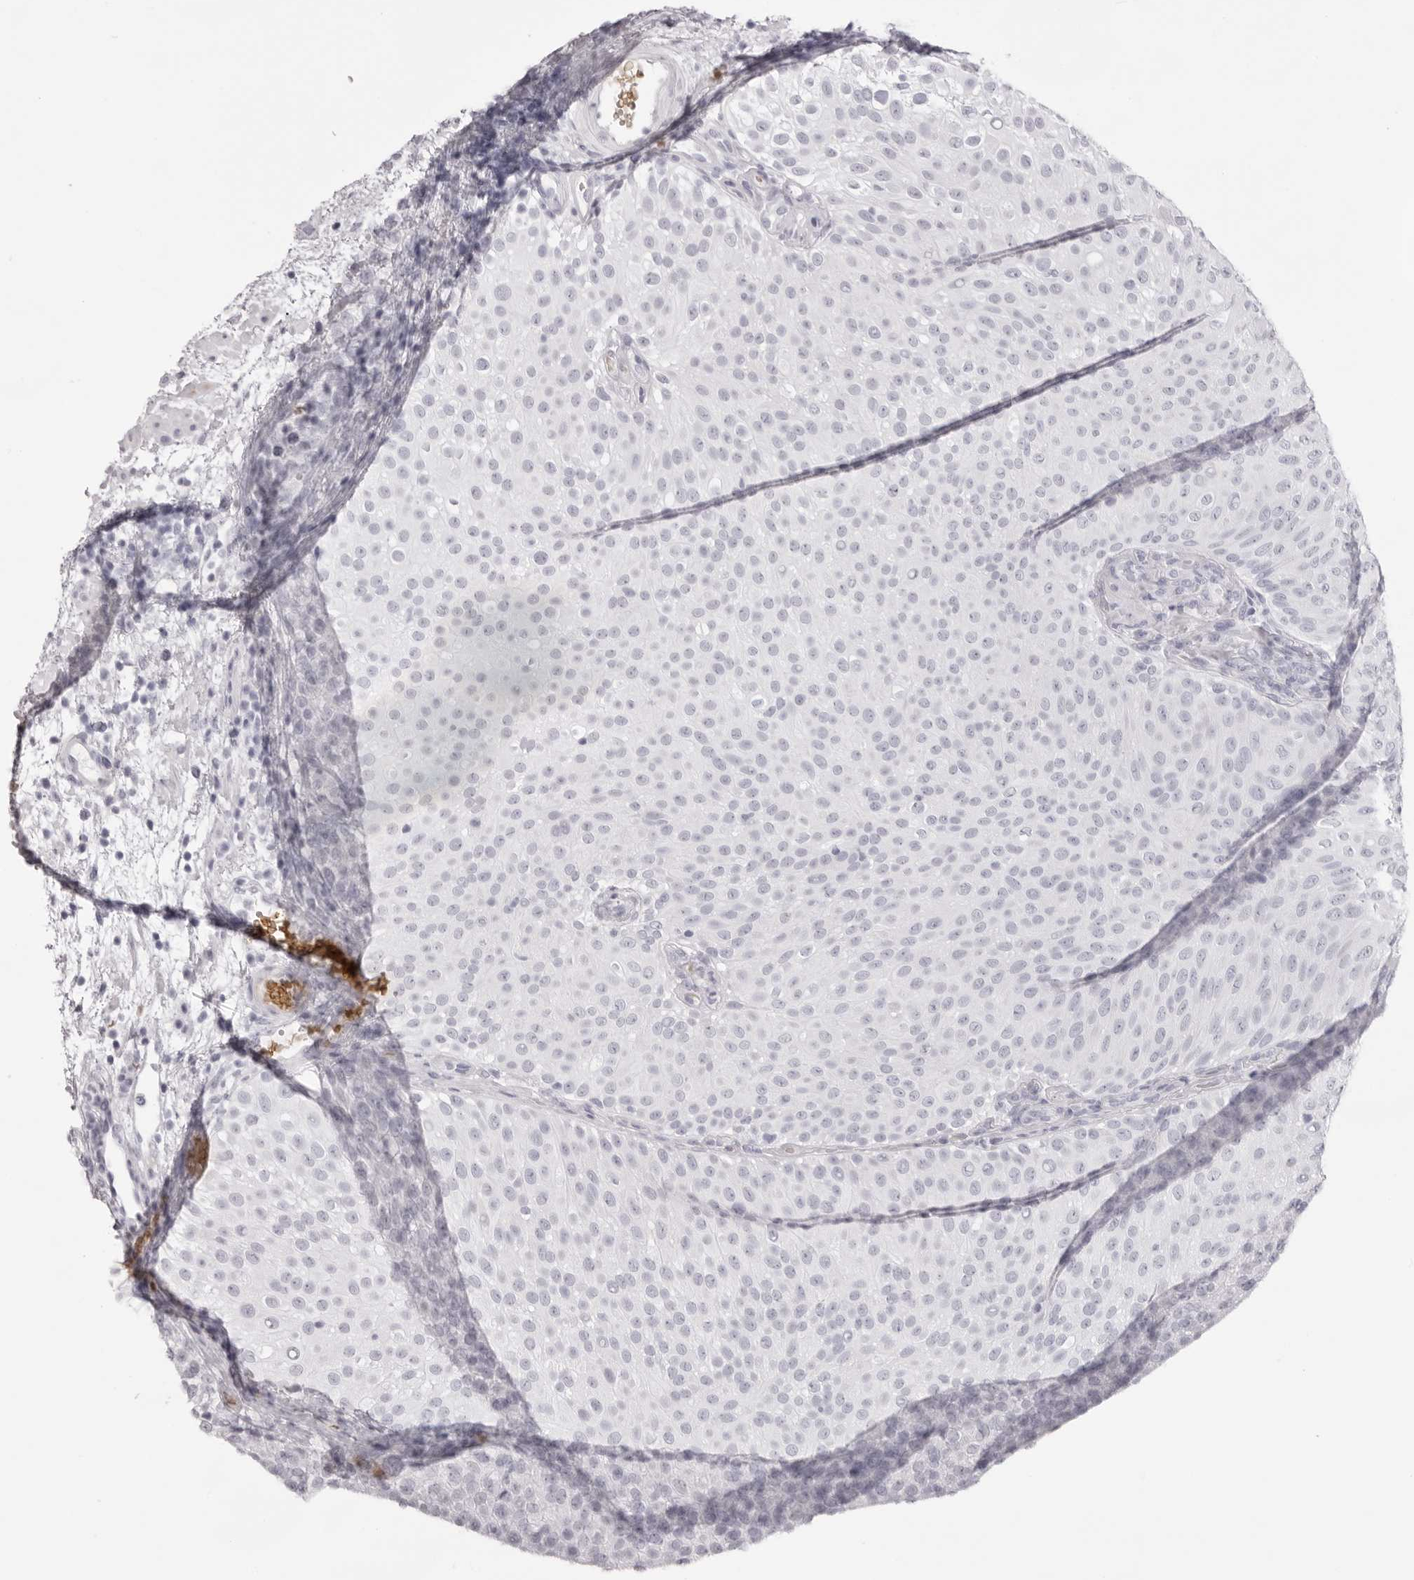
{"staining": {"intensity": "negative", "quantity": "none", "location": "none"}, "tissue": "urothelial cancer", "cell_type": "Tumor cells", "image_type": "cancer", "snomed": [{"axis": "morphology", "description": "Urothelial carcinoma, Low grade"}, {"axis": "topography", "description": "Urinary bladder"}], "caption": "Tumor cells are negative for protein expression in human urothelial carcinoma (low-grade). (DAB immunohistochemistry (IHC) with hematoxylin counter stain).", "gene": "SPTA1", "patient": {"sex": "male", "age": 78}}